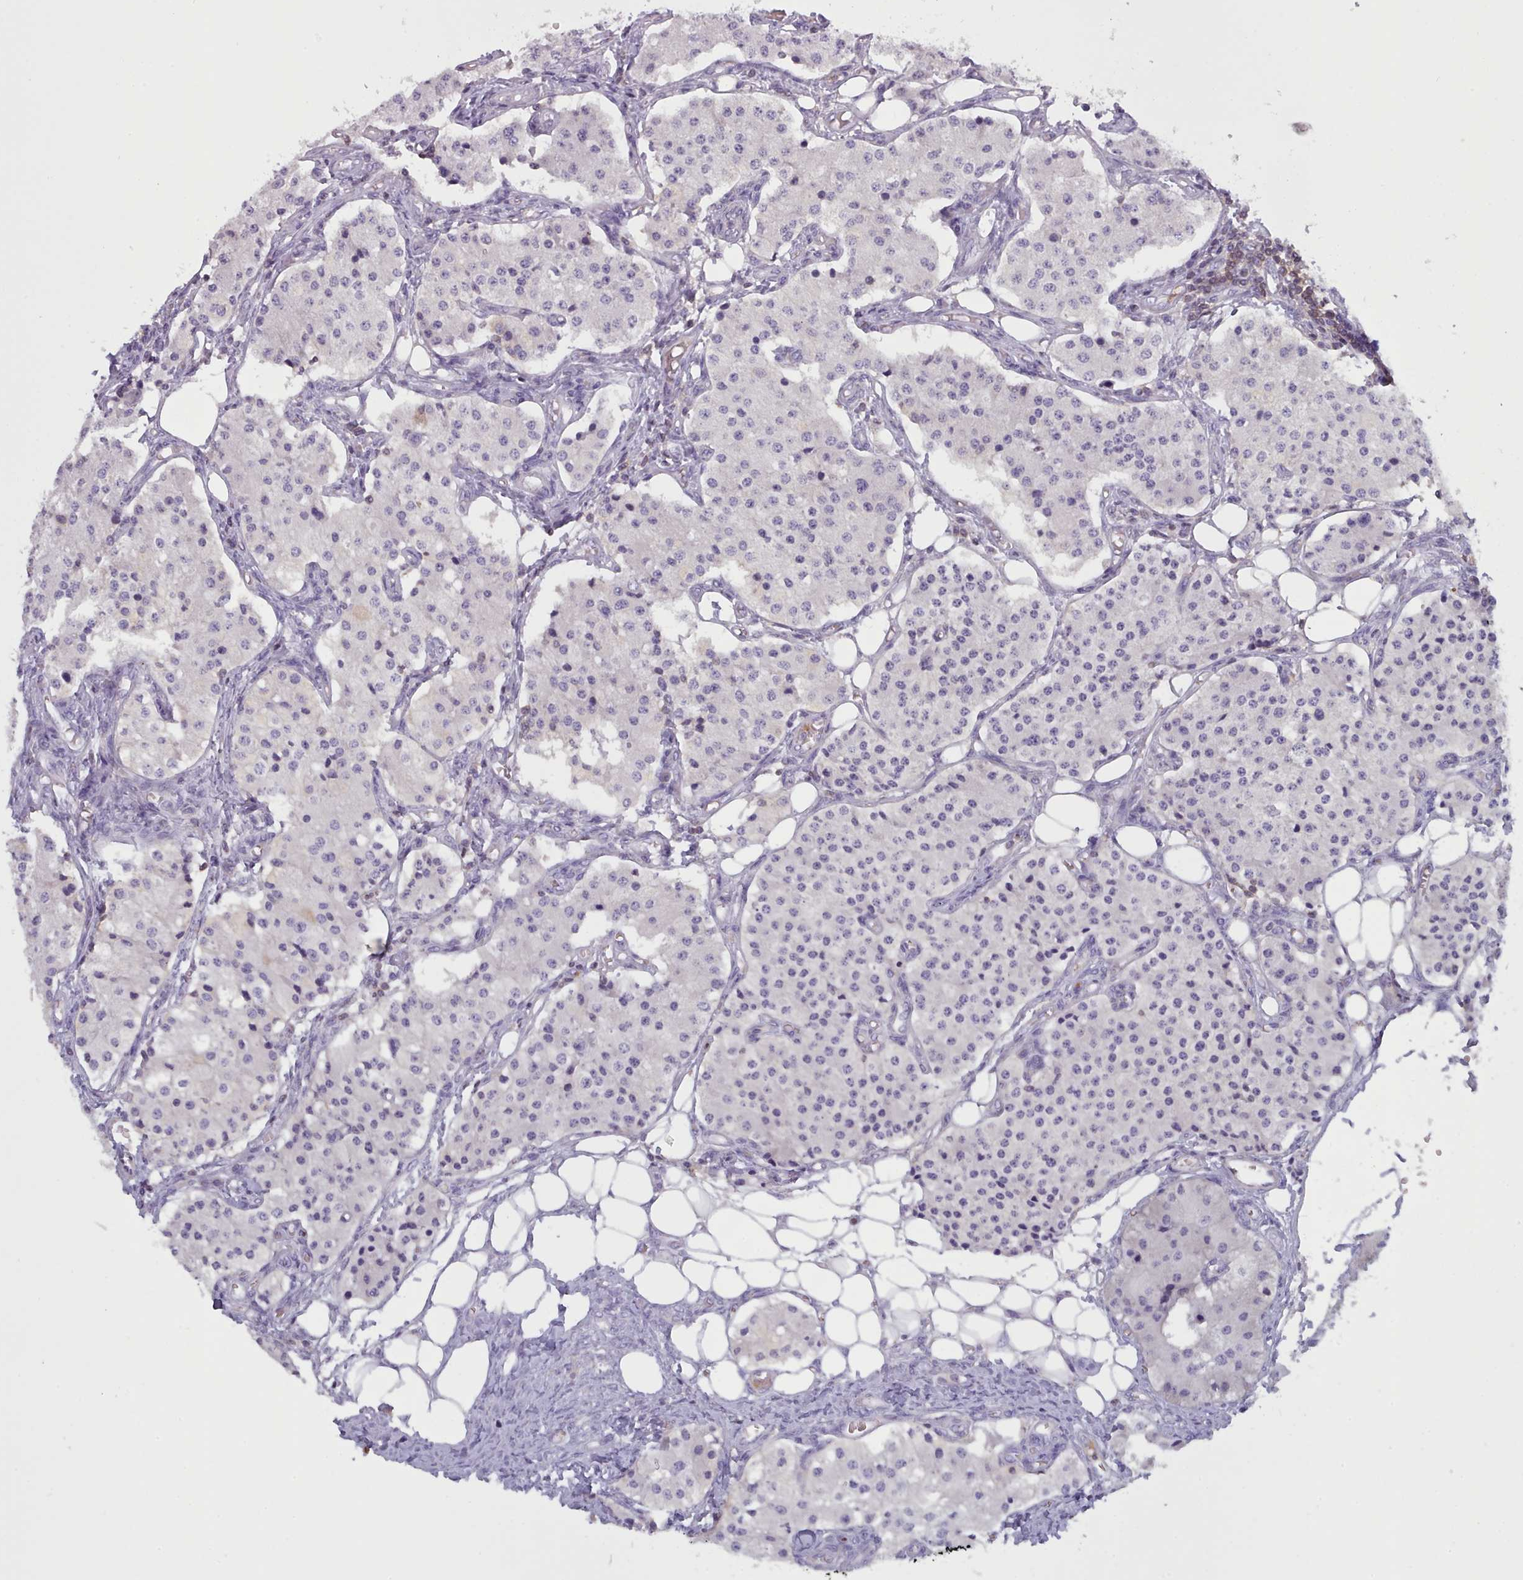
{"staining": {"intensity": "negative", "quantity": "none", "location": "none"}, "tissue": "carcinoid", "cell_type": "Tumor cells", "image_type": "cancer", "snomed": [{"axis": "morphology", "description": "Carcinoid, malignant, NOS"}, {"axis": "topography", "description": "Colon"}], "caption": "A histopathology image of malignant carcinoid stained for a protein reveals no brown staining in tumor cells.", "gene": "RAC2", "patient": {"sex": "female", "age": 52}}